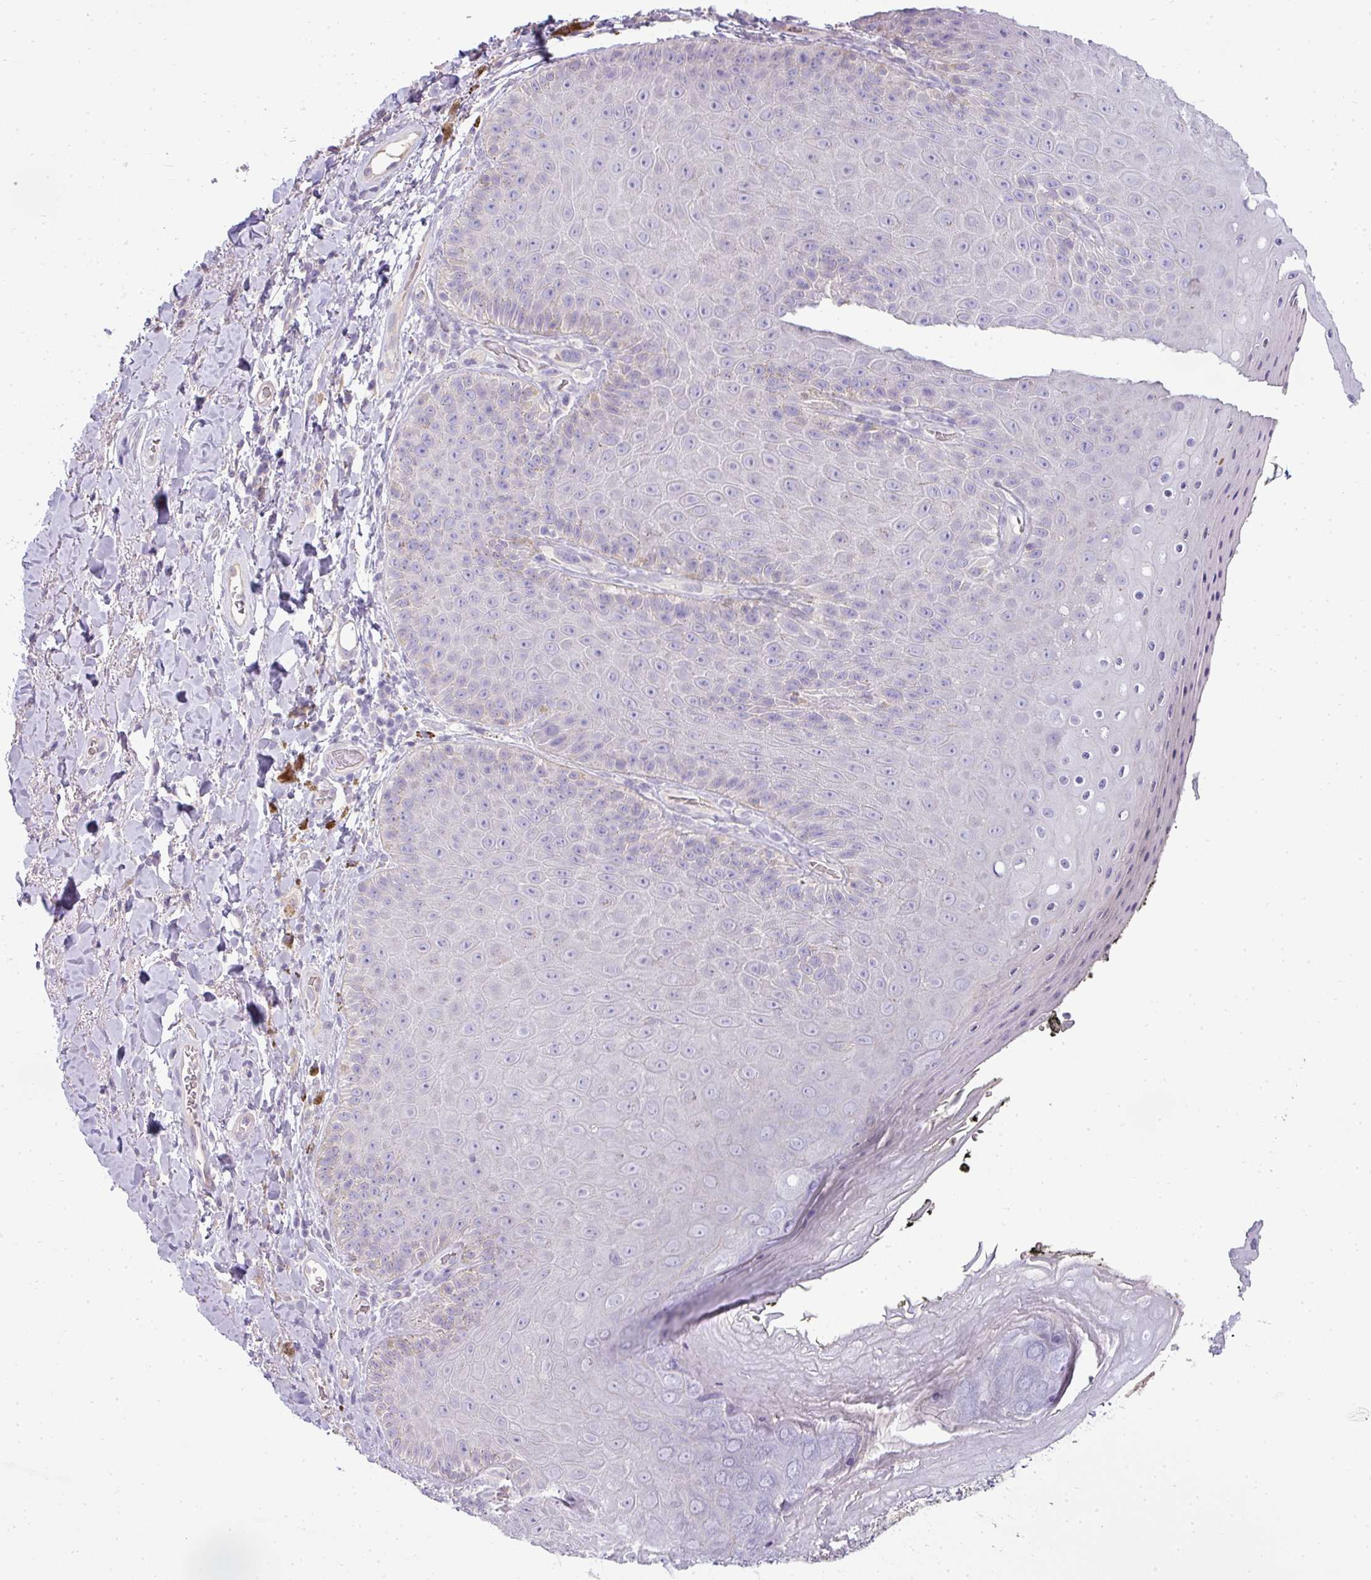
{"staining": {"intensity": "negative", "quantity": "none", "location": "none"}, "tissue": "skin", "cell_type": "Epidermal cells", "image_type": "normal", "snomed": [{"axis": "morphology", "description": "Normal tissue, NOS"}, {"axis": "topography", "description": "Anal"}, {"axis": "topography", "description": "Peripheral nerve tissue"}], "caption": "The image displays no staining of epidermal cells in unremarkable skin.", "gene": "ASXL3", "patient": {"sex": "male", "age": 53}}